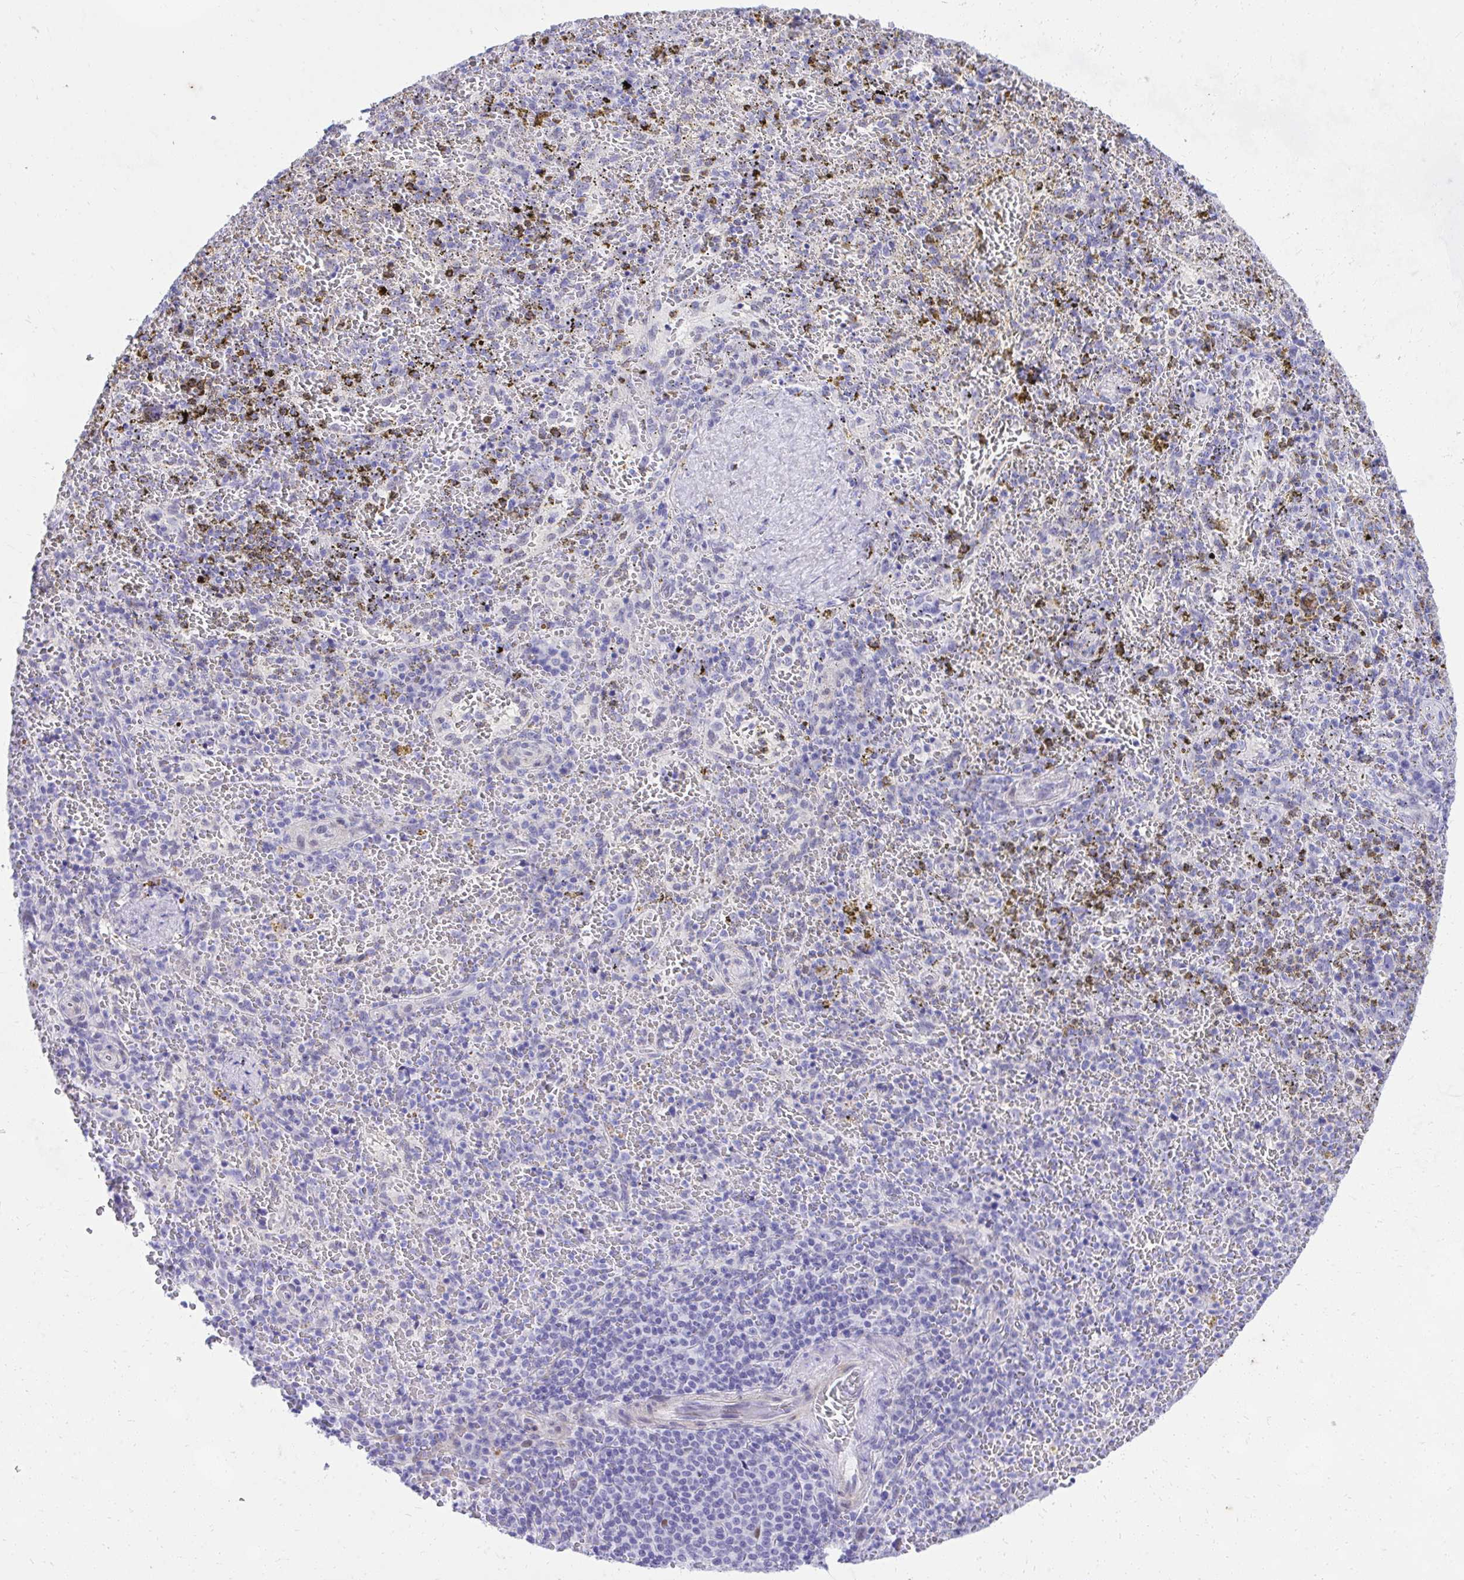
{"staining": {"intensity": "negative", "quantity": "none", "location": "none"}, "tissue": "spleen", "cell_type": "Cells in red pulp", "image_type": "normal", "snomed": [{"axis": "morphology", "description": "Normal tissue, NOS"}, {"axis": "topography", "description": "Spleen"}], "caption": "Immunohistochemical staining of benign spleen exhibits no significant positivity in cells in red pulp.", "gene": "KLK1", "patient": {"sex": "female", "age": 50}}